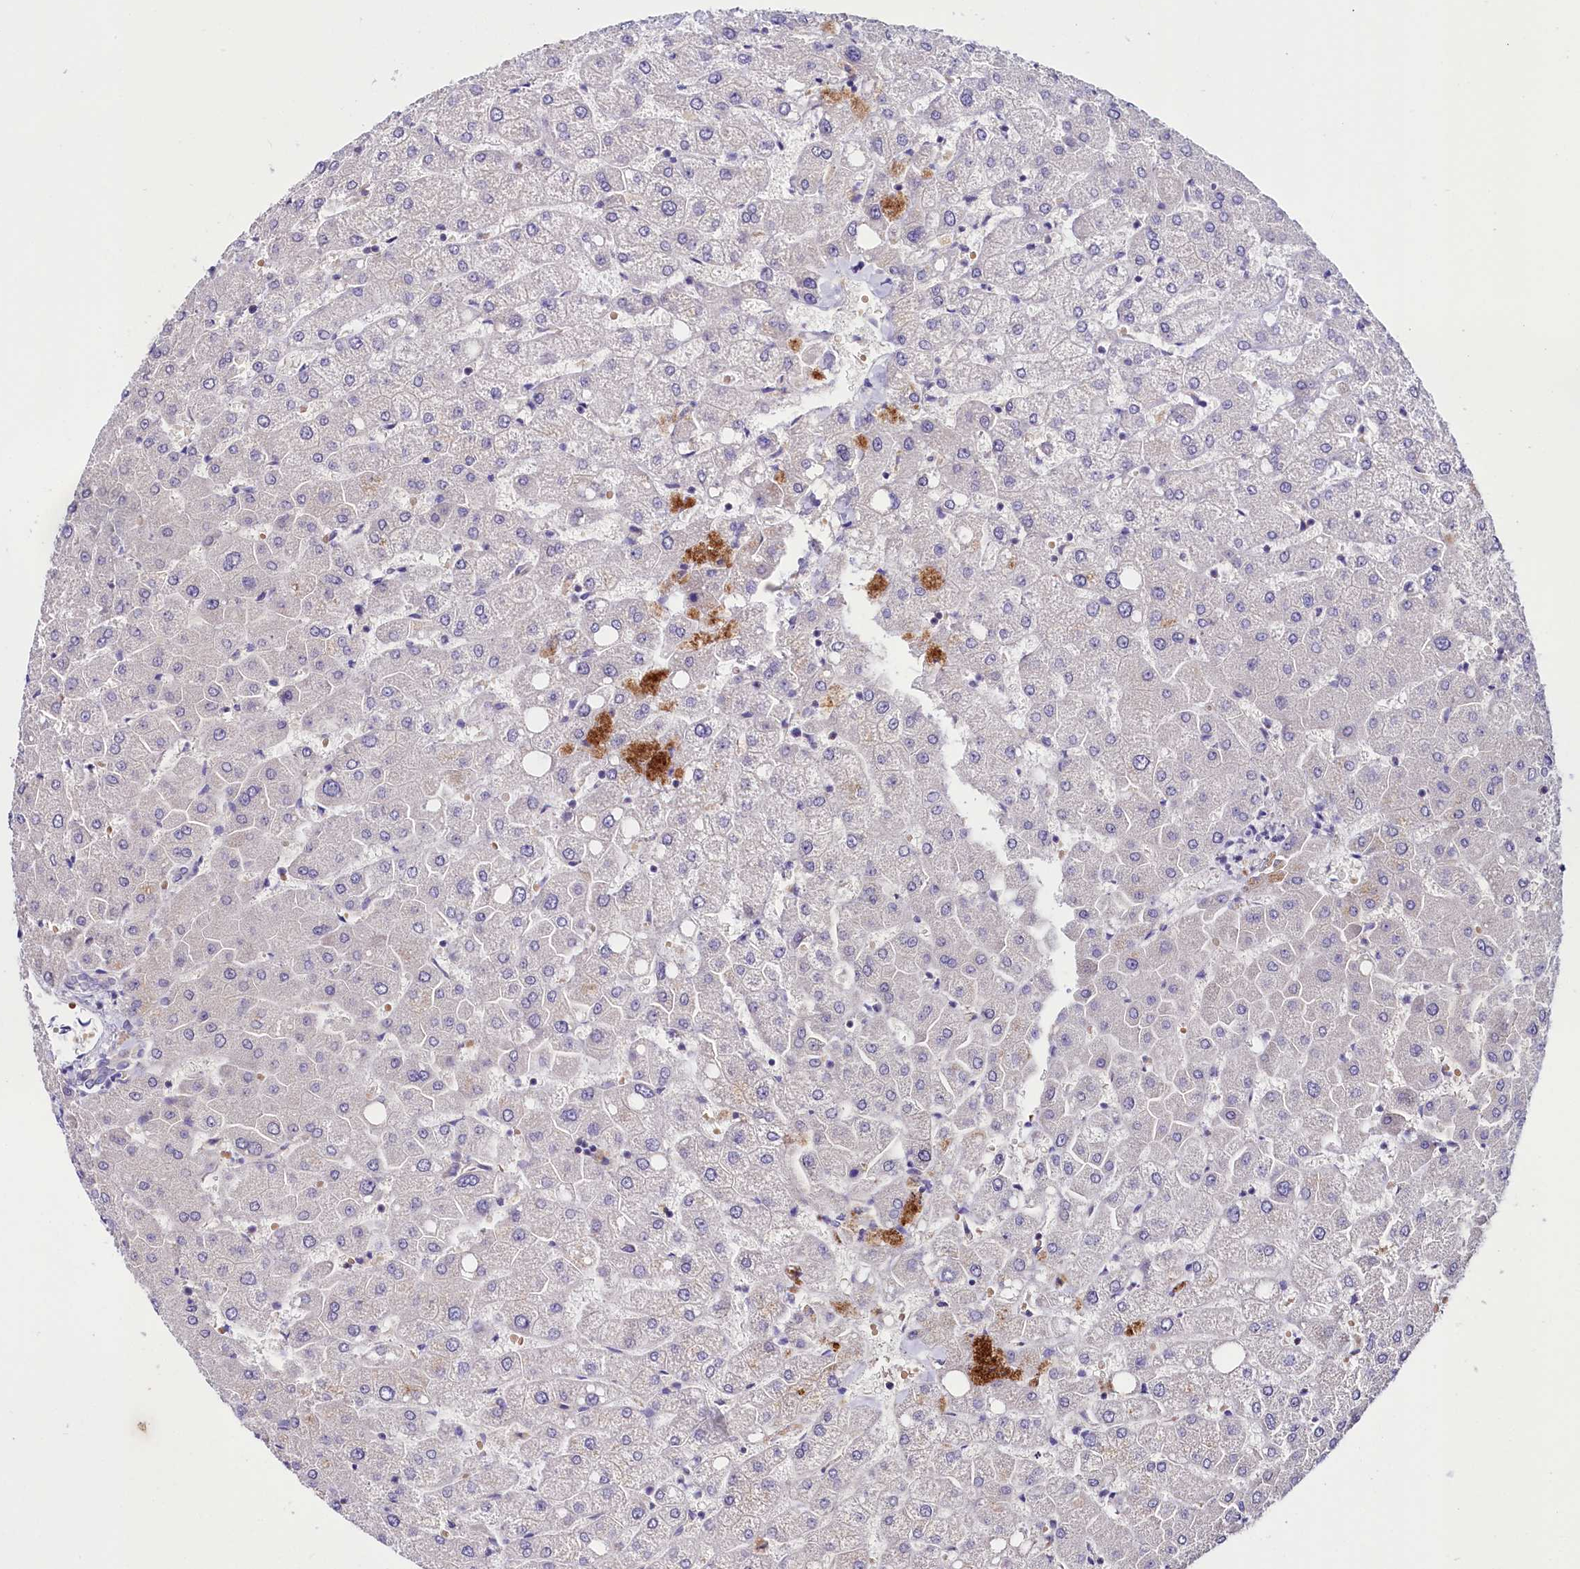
{"staining": {"intensity": "negative", "quantity": "none", "location": "none"}, "tissue": "liver", "cell_type": "Cholangiocytes", "image_type": "normal", "snomed": [{"axis": "morphology", "description": "Normal tissue, NOS"}, {"axis": "topography", "description": "Liver"}], "caption": "This is an IHC histopathology image of normal human liver. There is no positivity in cholangiocytes.", "gene": "ABHD5", "patient": {"sex": "female", "age": 54}}